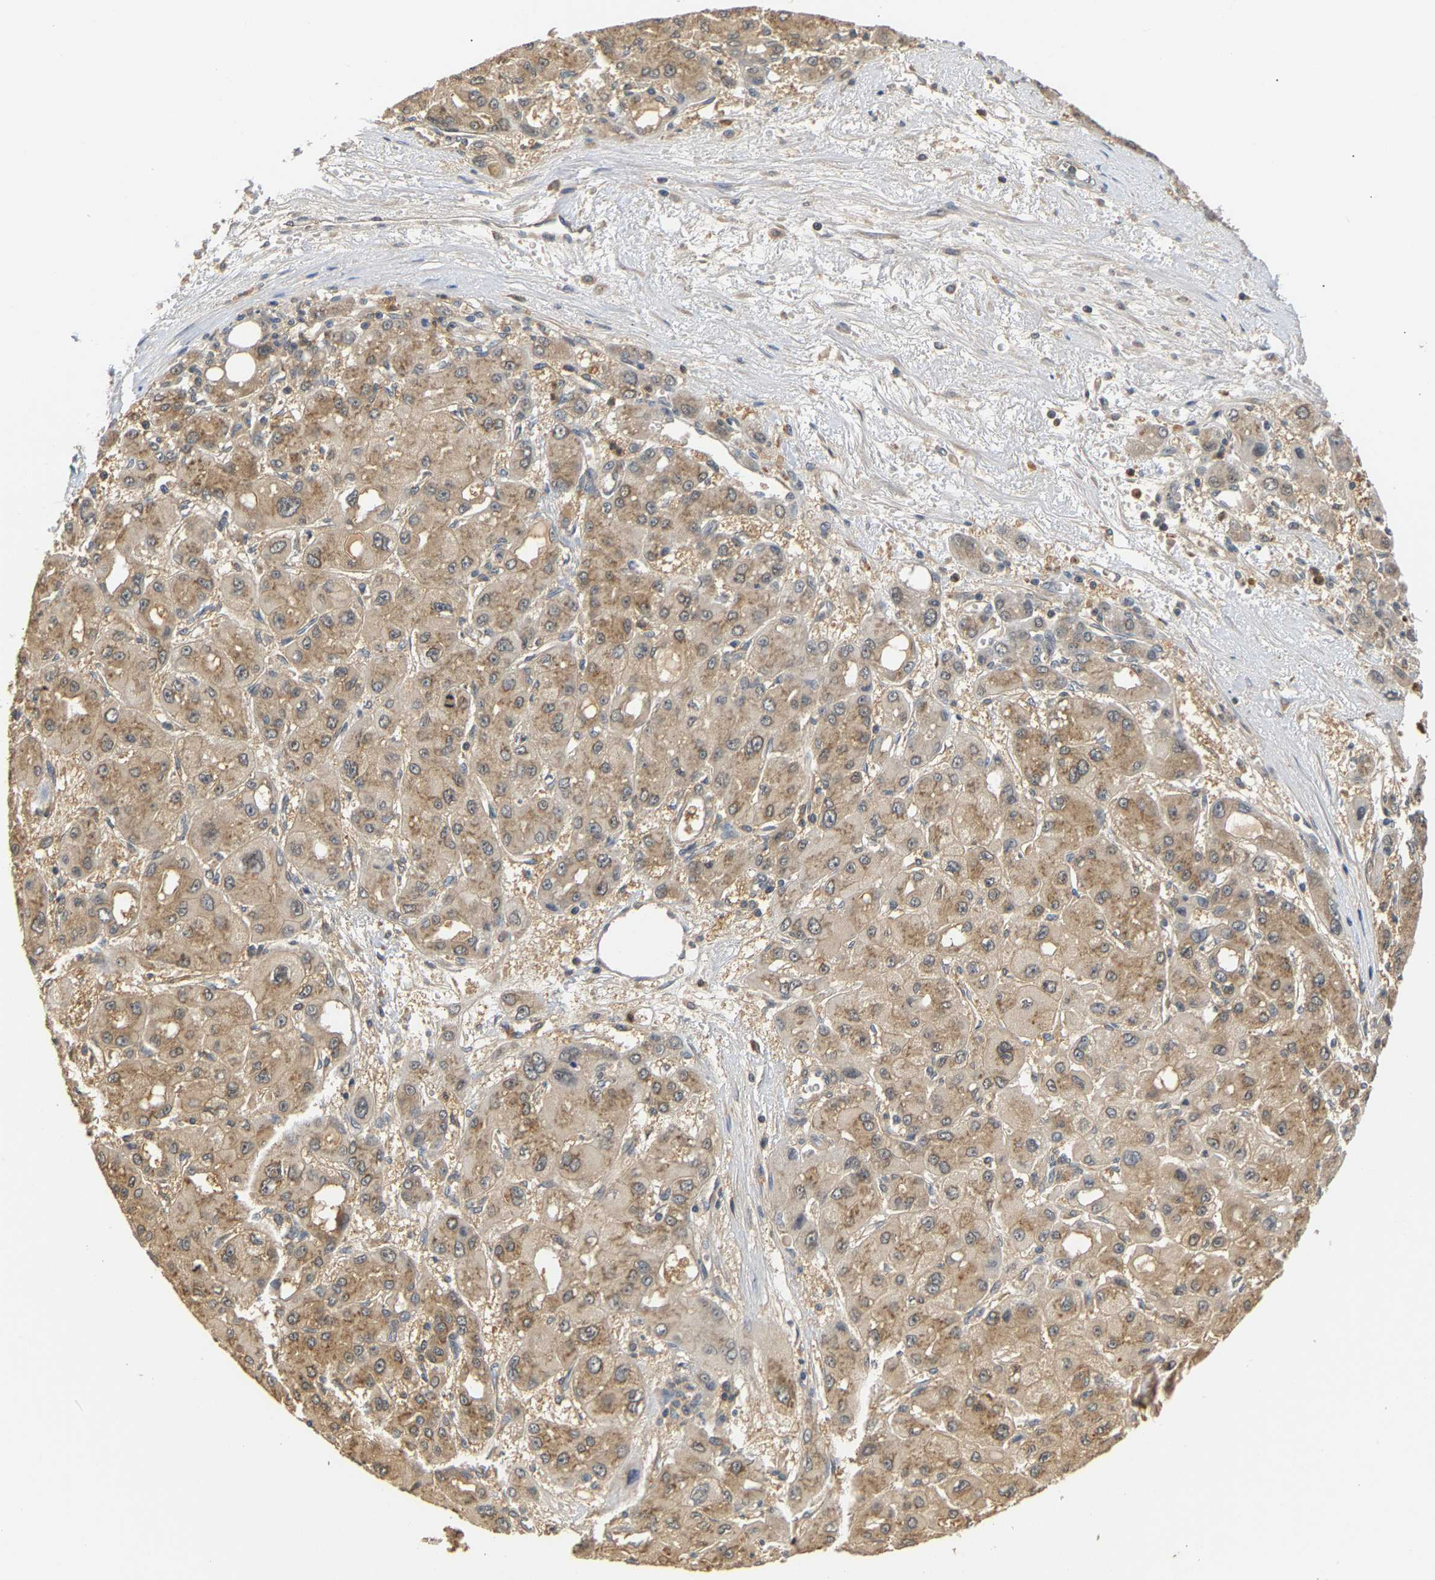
{"staining": {"intensity": "moderate", "quantity": ">75%", "location": "cytoplasmic/membranous"}, "tissue": "liver cancer", "cell_type": "Tumor cells", "image_type": "cancer", "snomed": [{"axis": "morphology", "description": "Carcinoma, Hepatocellular, NOS"}, {"axis": "topography", "description": "Liver"}], "caption": "Liver cancer (hepatocellular carcinoma) stained with a protein marker shows moderate staining in tumor cells.", "gene": "GPI", "patient": {"sex": "male", "age": 65}}